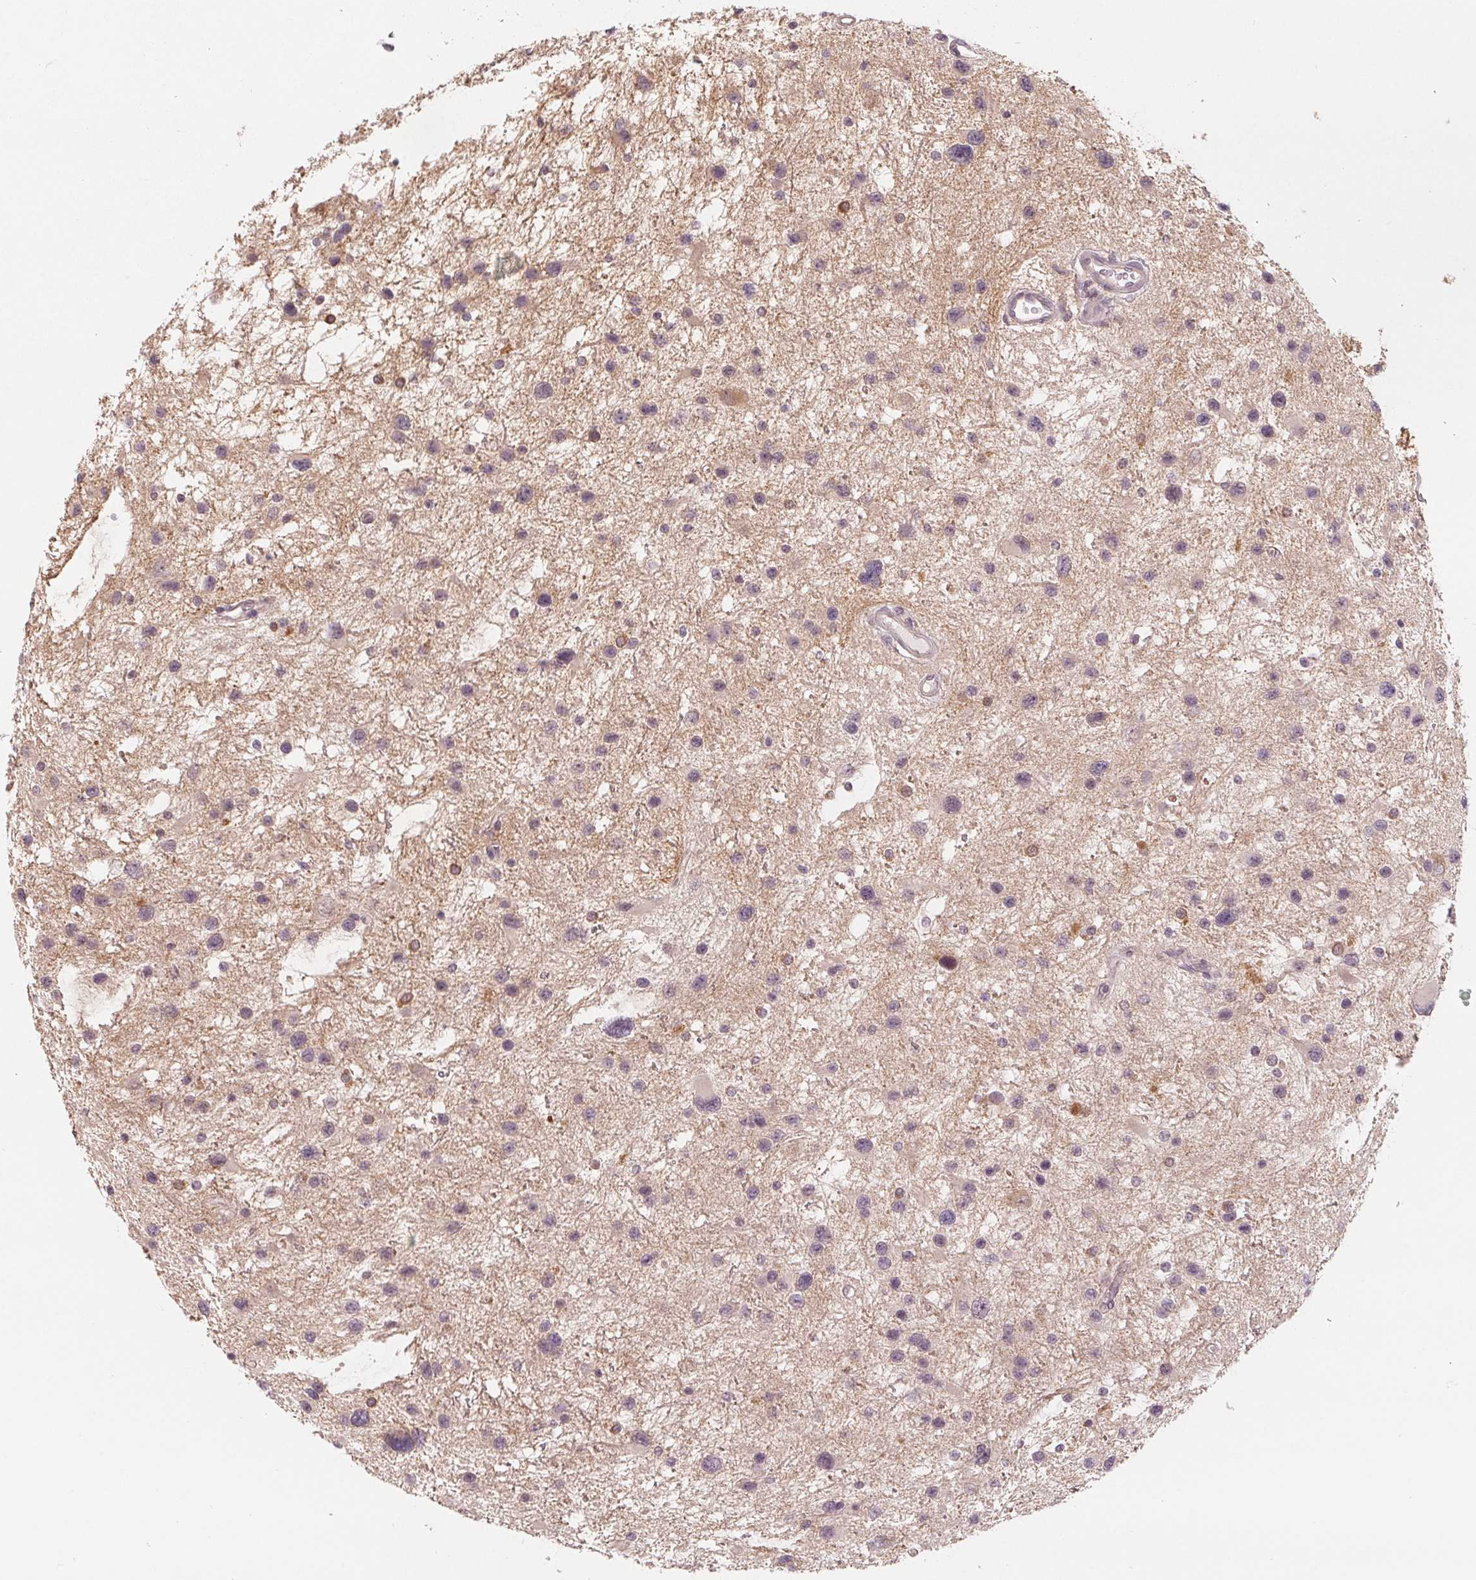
{"staining": {"intensity": "moderate", "quantity": "<25%", "location": "cytoplasmic/membranous"}, "tissue": "glioma", "cell_type": "Tumor cells", "image_type": "cancer", "snomed": [{"axis": "morphology", "description": "Glioma, malignant, Low grade"}, {"axis": "topography", "description": "Brain"}], "caption": "Malignant glioma (low-grade) stained with a protein marker demonstrates moderate staining in tumor cells.", "gene": "CFC1", "patient": {"sex": "female", "age": 32}}